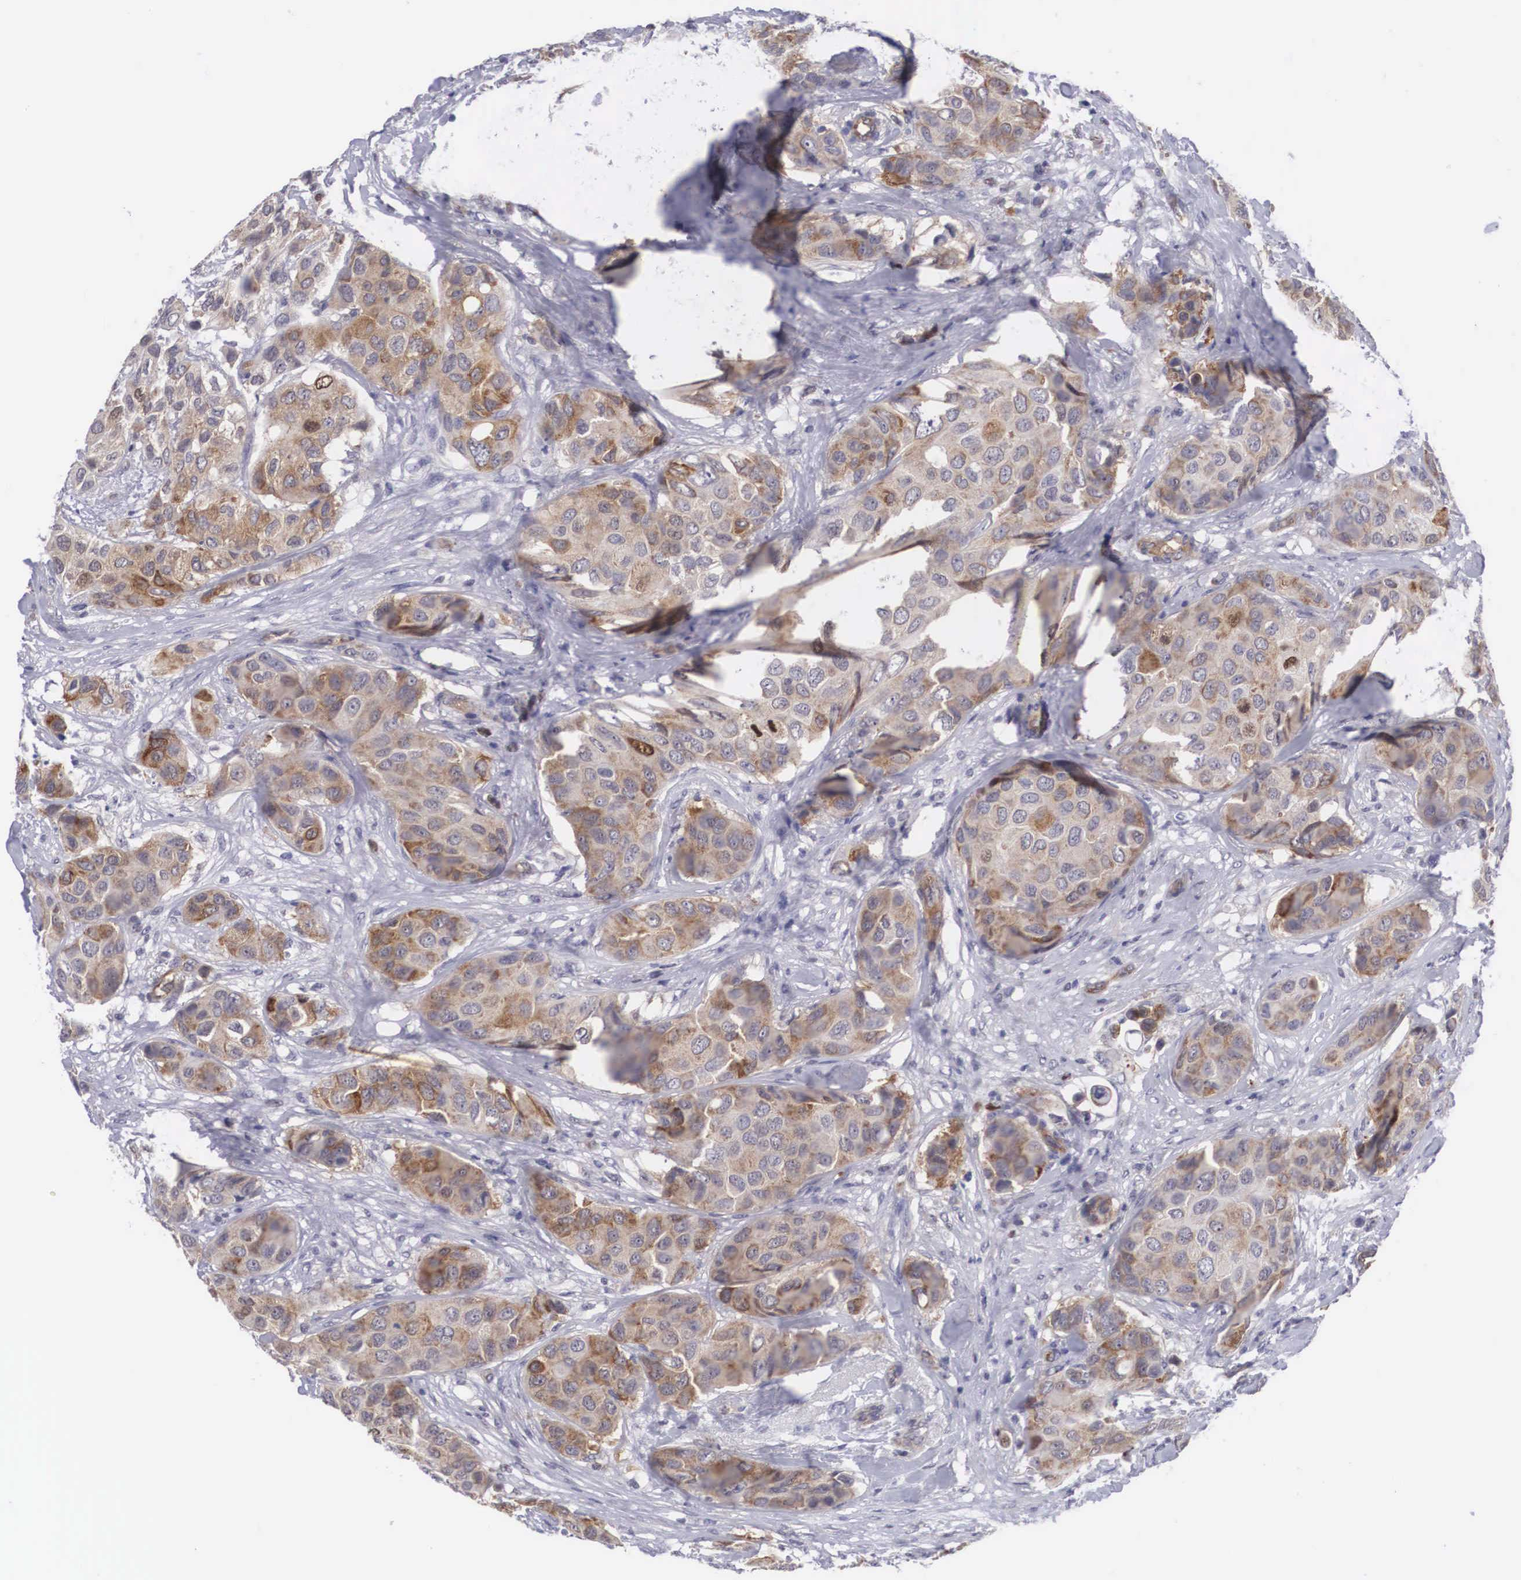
{"staining": {"intensity": "weak", "quantity": ">75%", "location": "cytoplasmic/membranous,nuclear"}, "tissue": "breast cancer", "cell_type": "Tumor cells", "image_type": "cancer", "snomed": [{"axis": "morphology", "description": "Duct carcinoma"}, {"axis": "topography", "description": "Breast"}], "caption": "Breast infiltrating ductal carcinoma was stained to show a protein in brown. There is low levels of weak cytoplasmic/membranous and nuclear positivity in approximately >75% of tumor cells.", "gene": "MAST4", "patient": {"sex": "female", "age": 68}}